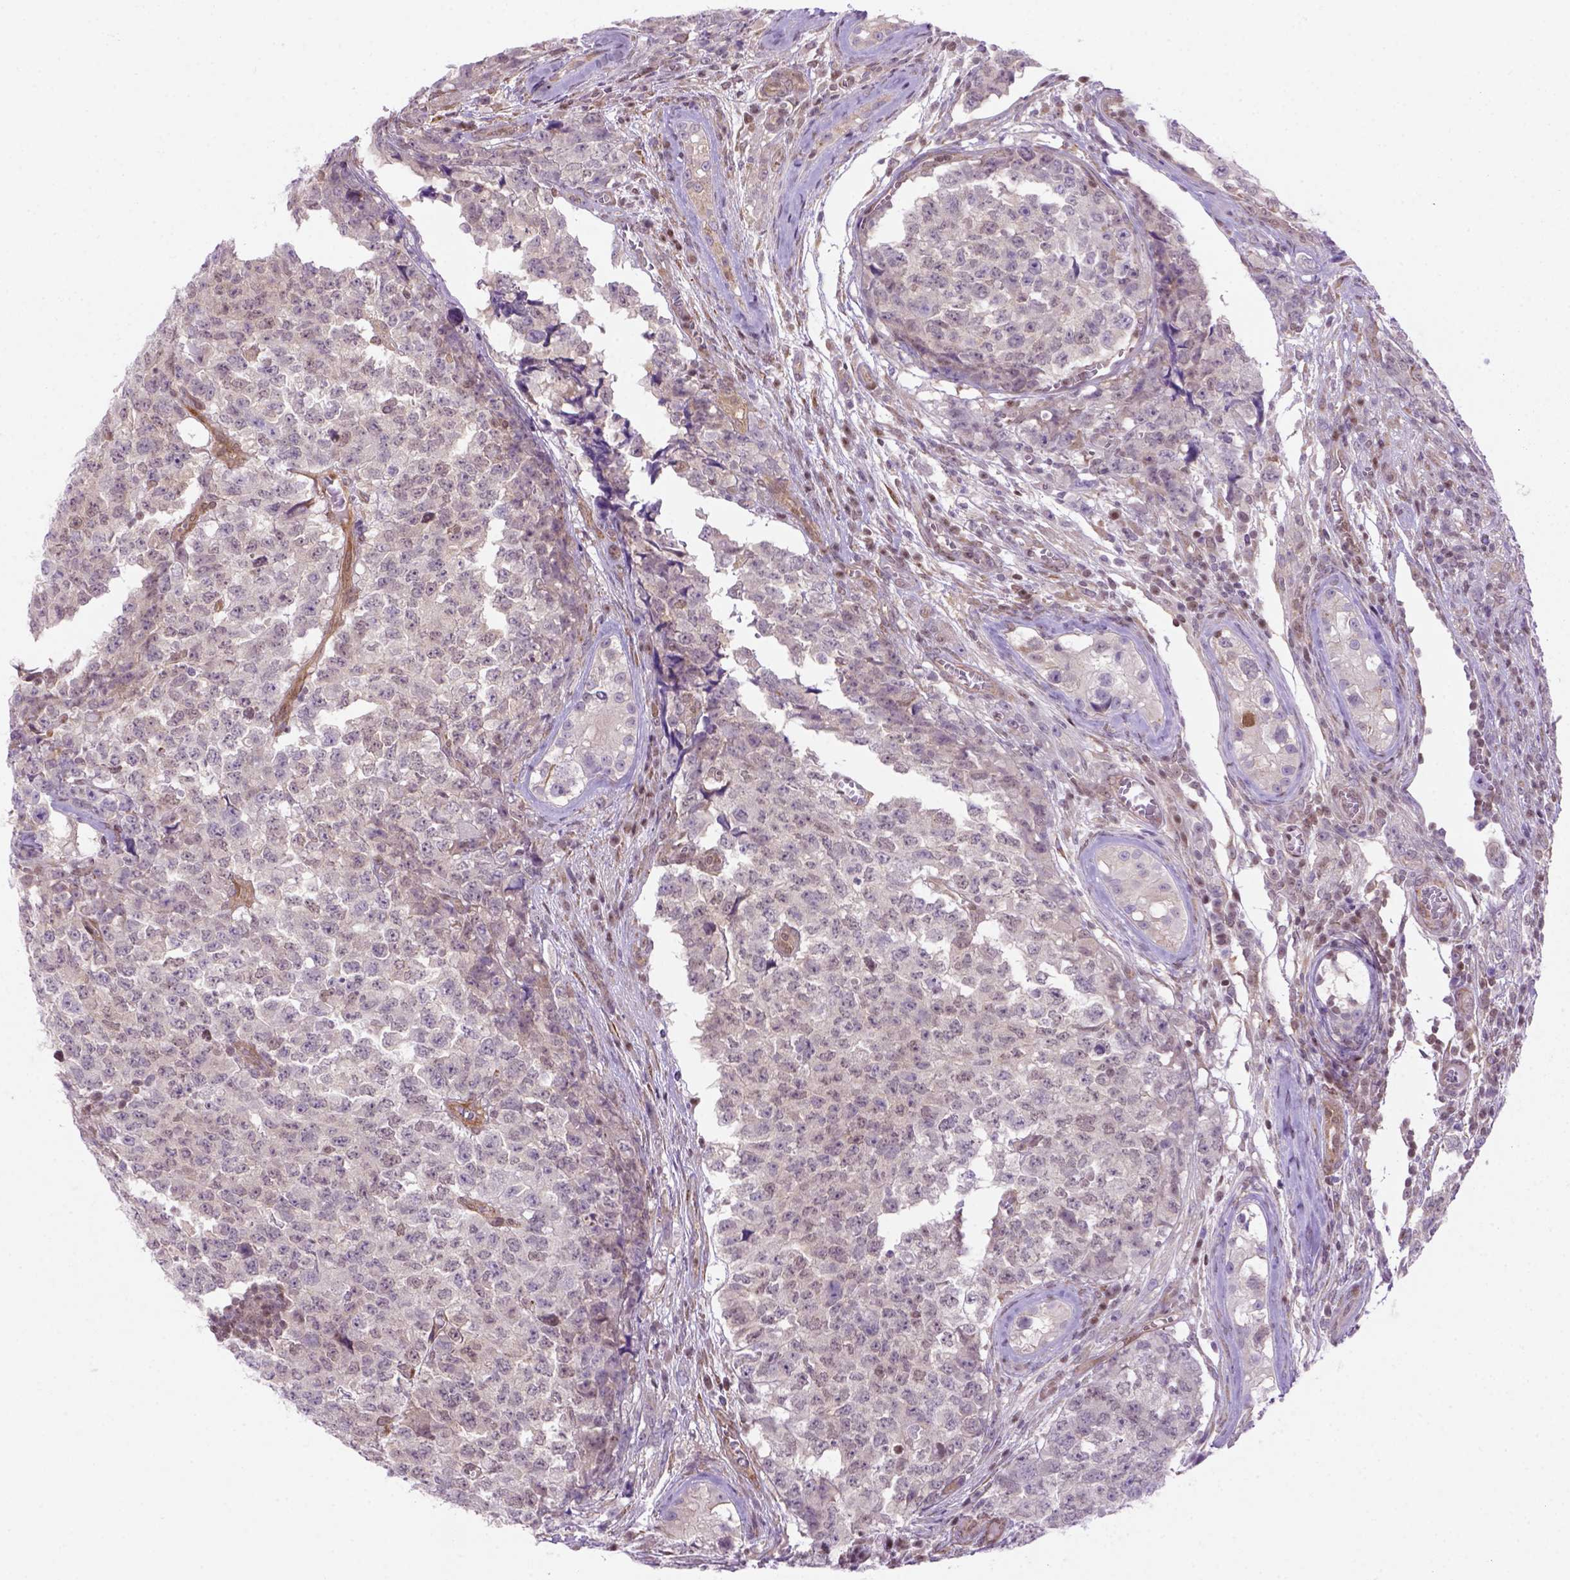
{"staining": {"intensity": "negative", "quantity": "none", "location": "none"}, "tissue": "testis cancer", "cell_type": "Tumor cells", "image_type": "cancer", "snomed": [{"axis": "morphology", "description": "Carcinoma, Embryonal, NOS"}, {"axis": "topography", "description": "Testis"}], "caption": "Testis cancer was stained to show a protein in brown. There is no significant expression in tumor cells.", "gene": "MGMT", "patient": {"sex": "male", "age": 23}}